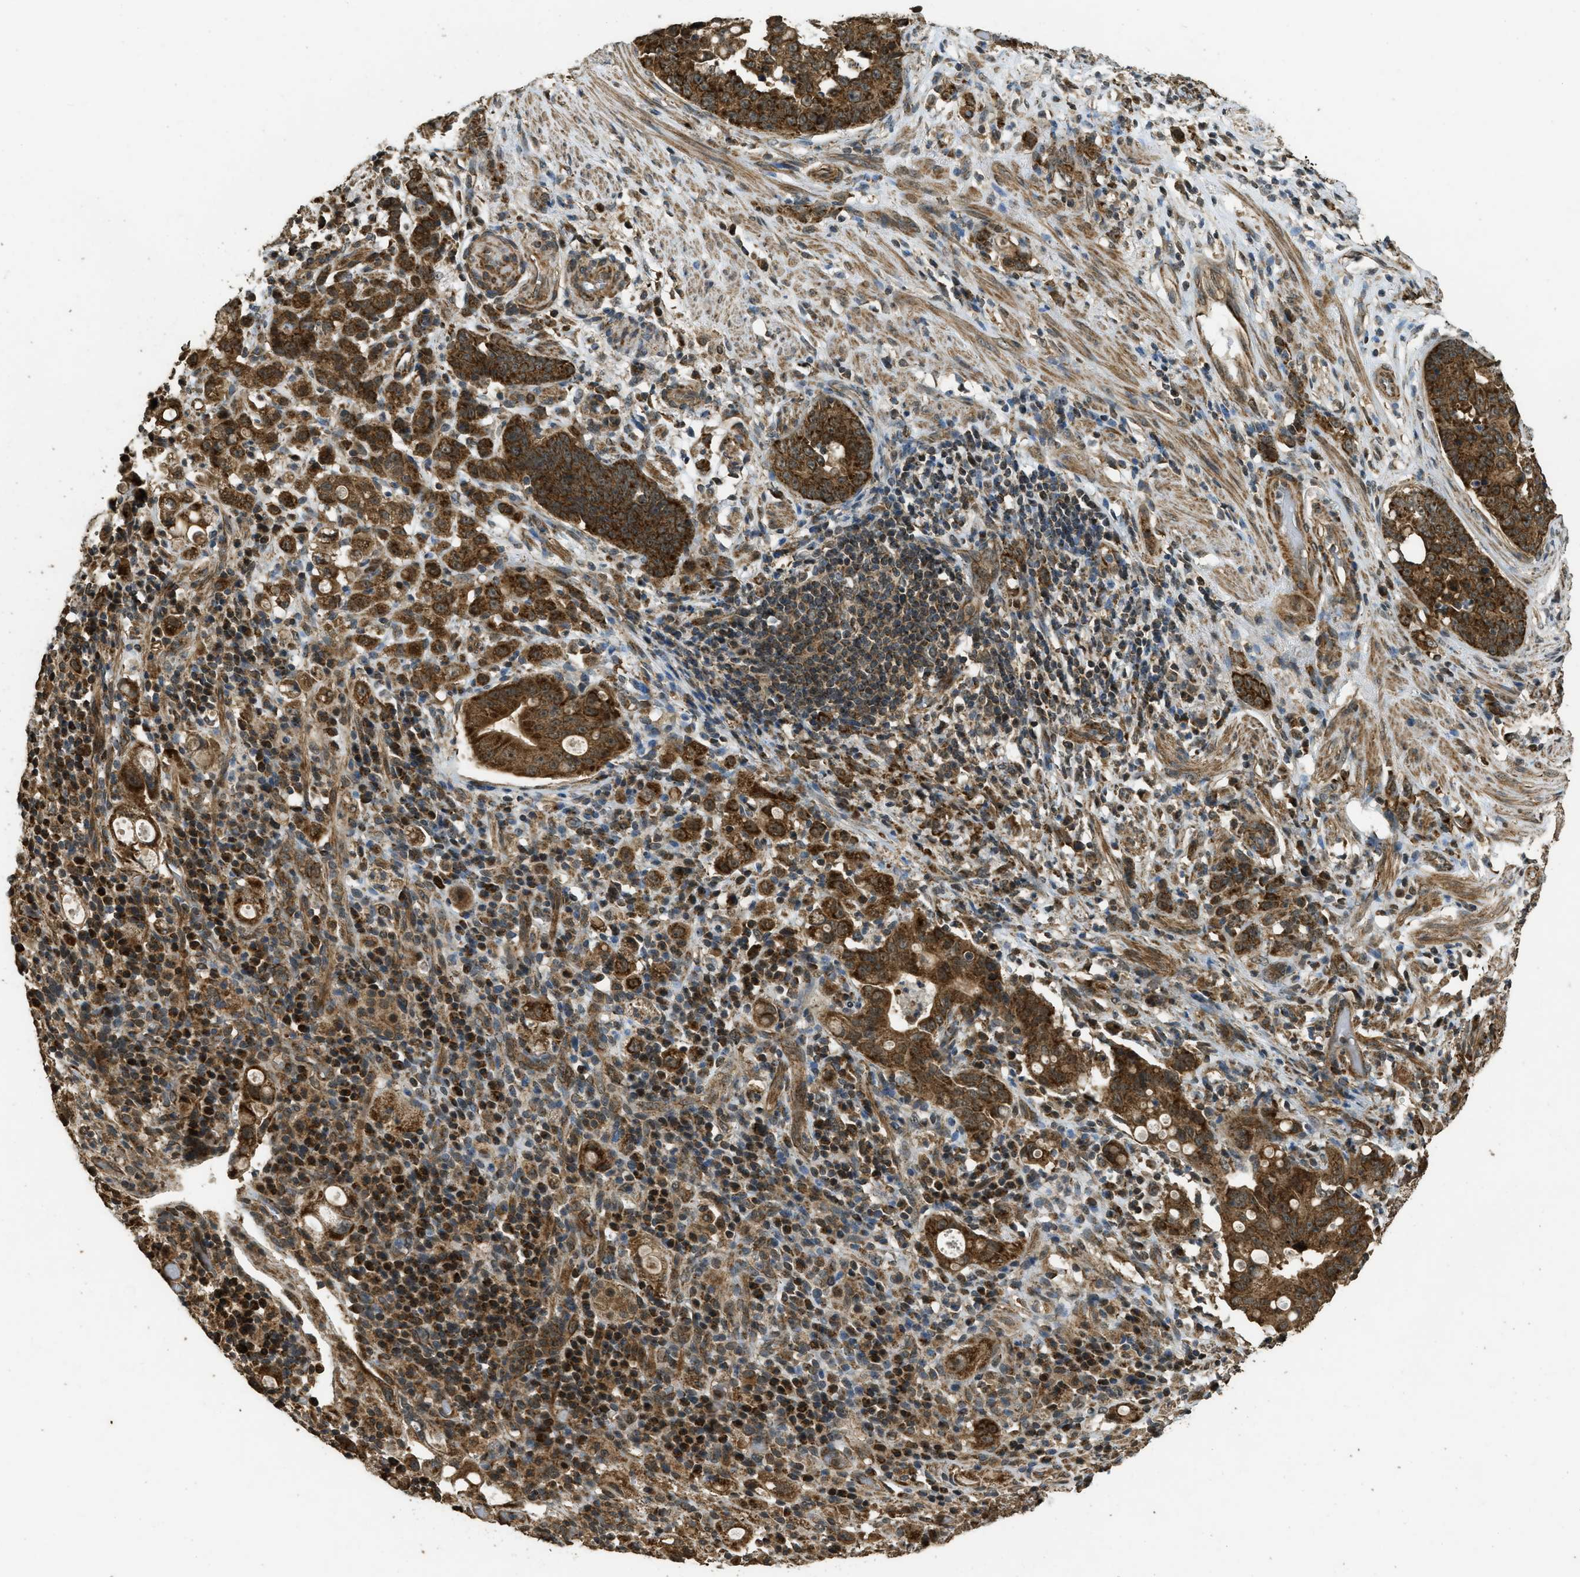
{"staining": {"intensity": "strong", "quantity": ">75%", "location": "cytoplasmic/membranous"}, "tissue": "stomach cancer", "cell_type": "Tumor cells", "image_type": "cancer", "snomed": [{"axis": "morphology", "description": "Adenocarcinoma, NOS"}, {"axis": "topography", "description": "Stomach, lower"}], "caption": "Stomach cancer (adenocarcinoma) tissue demonstrates strong cytoplasmic/membranous staining in approximately >75% of tumor cells", "gene": "CTPS1", "patient": {"sex": "male", "age": 88}}